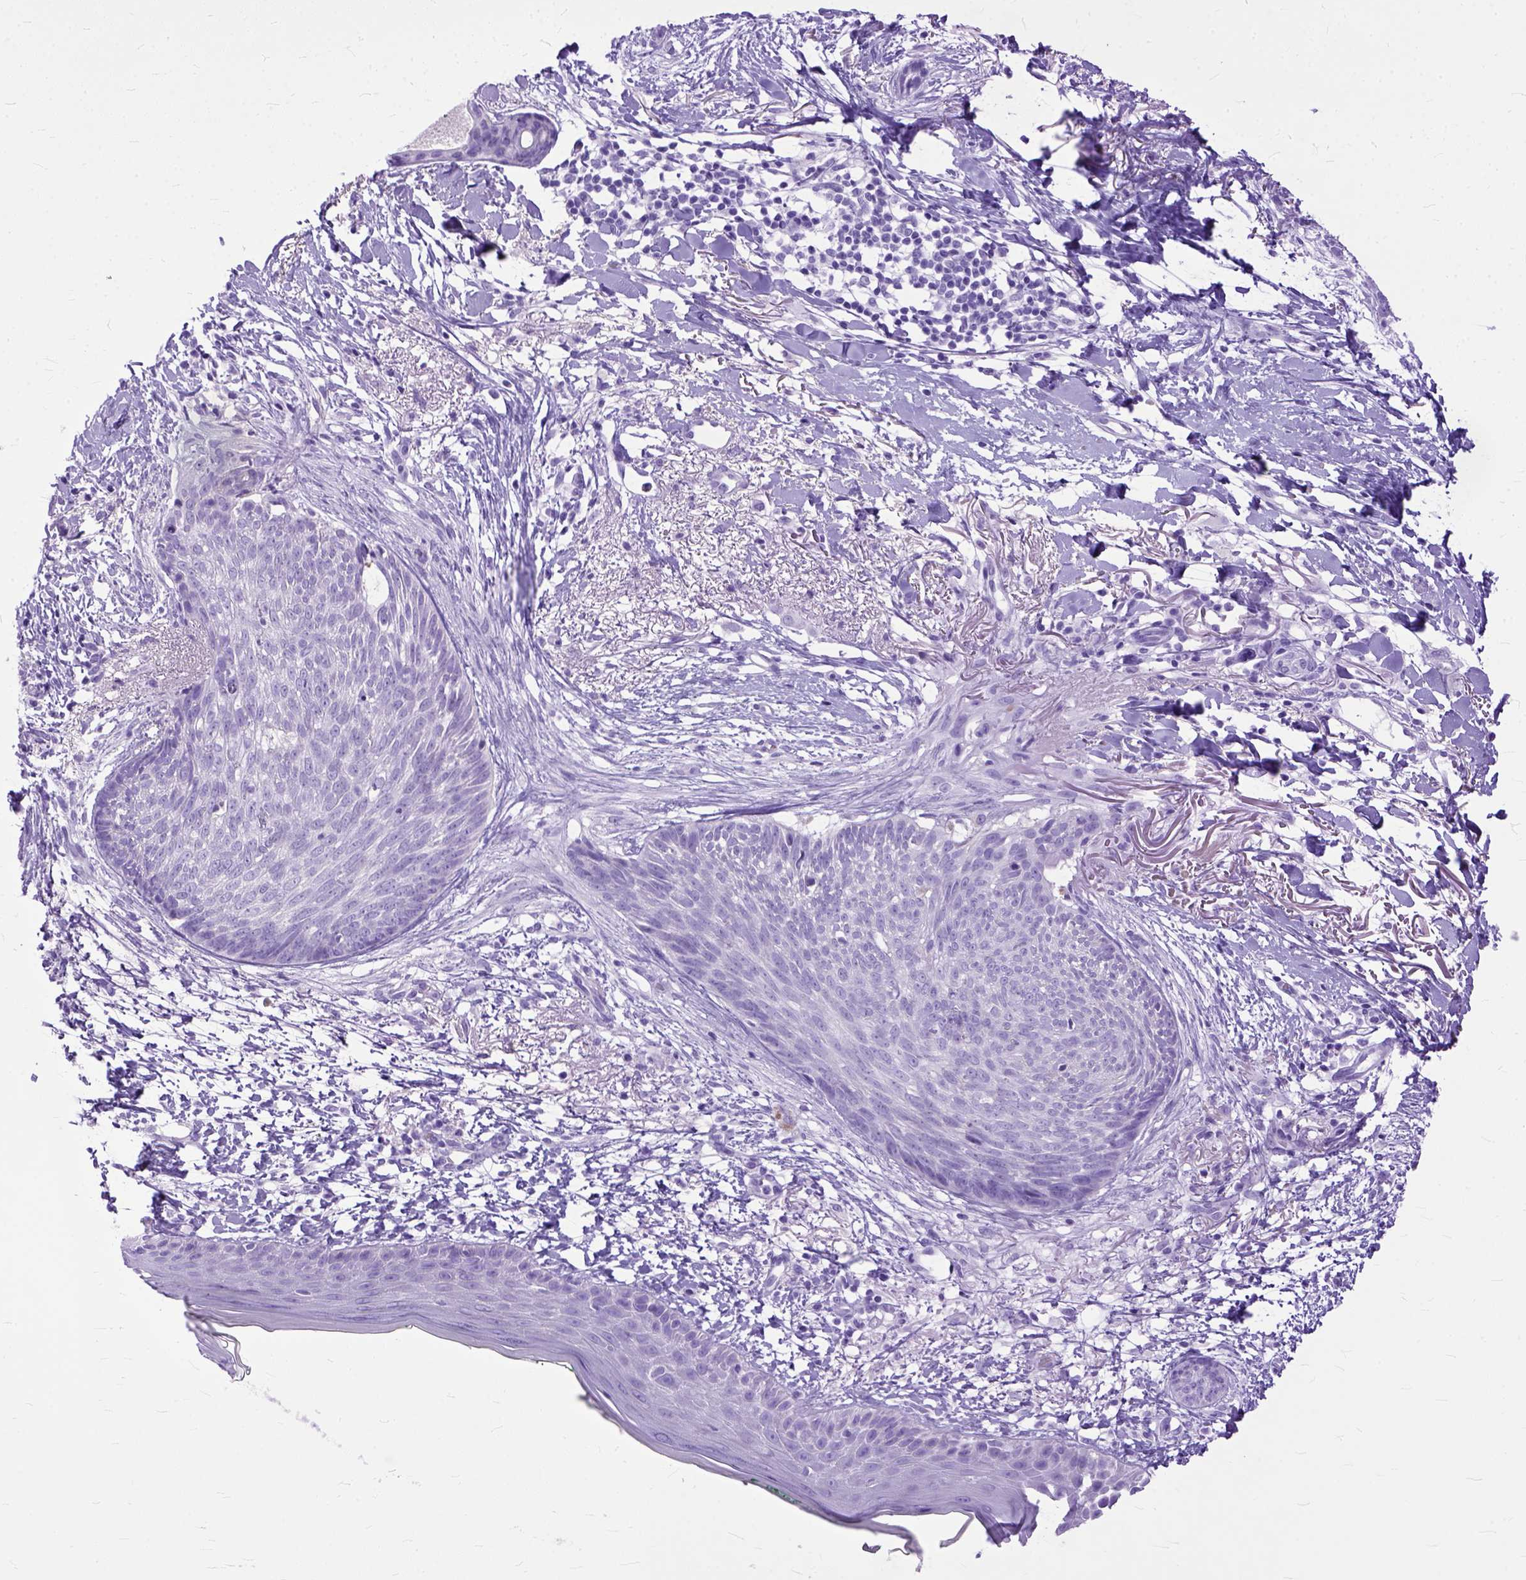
{"staining": {"intensity": "negative", "quantity": "none", "location": "none"}, "tissue": "skin cancer", "cell_type": "Tumor cells", "image_type": "cancer", "snomed": [{"axis": "morphology", "description": "Normal tissue, NOS"}, {"axis": "morphology", "description": "Basal cell carcinoma"}, {"axis": "topography", "description": "Skin"}], "caption": "Immunohistochemistry (IHC) micrograph of neoplastic tissue: human skin cancer stained with DAB (3,3'-diaminobenzidine) displays no significant protein expression in tumor cells.", "gene": "GNGT1", "patient": {"sex": "male", "age": 84}}